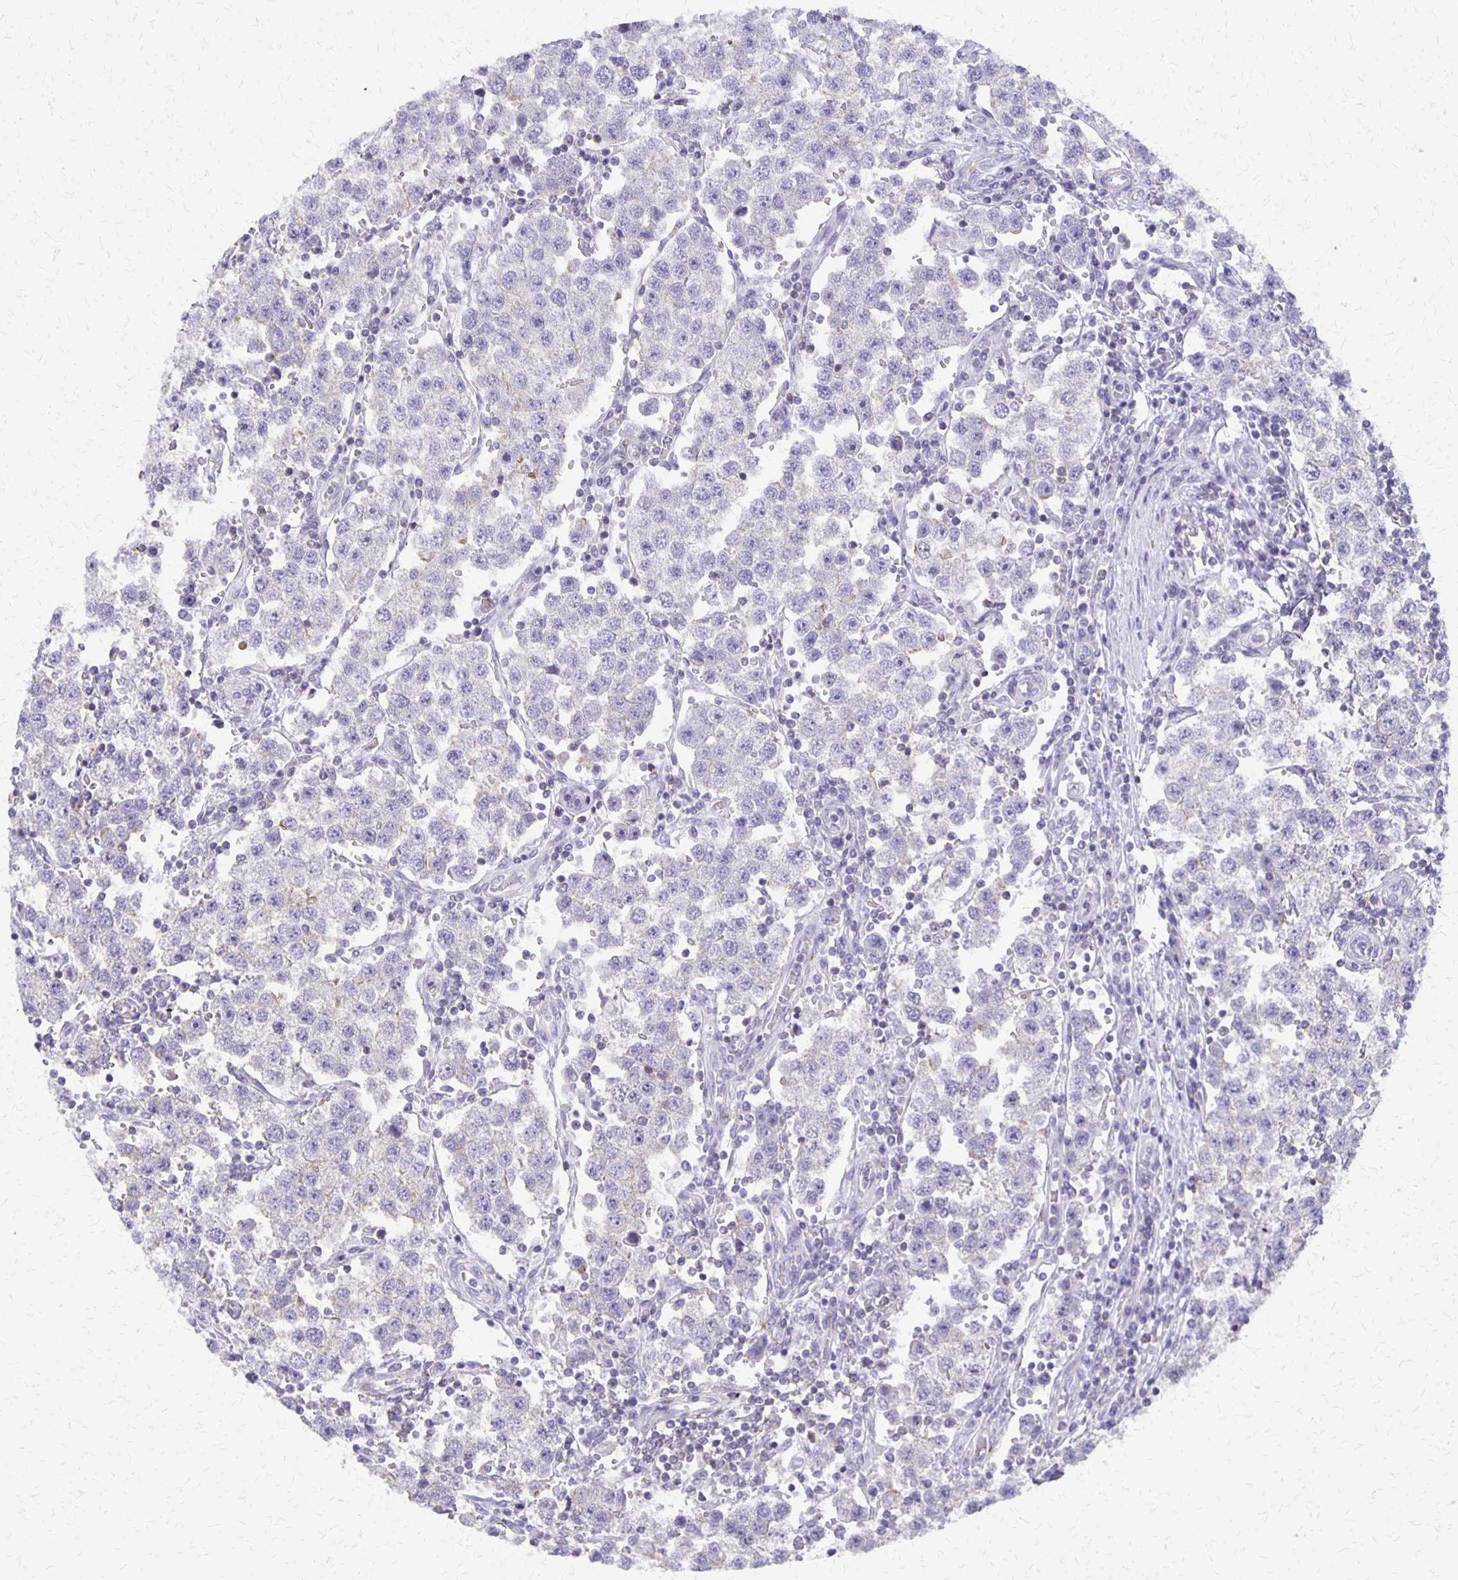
{"staining": {"intensity": "negative", "quantity": "none", "location": "none"}, "tissue": "testis cancer", "cell_type": "Tumor cells", "image_type": "cancer", "snomed": [{"axis": "morphology", "description": "Seminoma, NOS"}, {"axis": "topography", "description": "Testis"}], "caption": "A high-resolution photomicrograph shows immunohistochemistry (IHC) staining of testis cancer (seminoma), which demonstrates no significant positivity in tumor cells.", "gene": "SEPTIN5", "patient": {"sex": "male", "age": 37}}